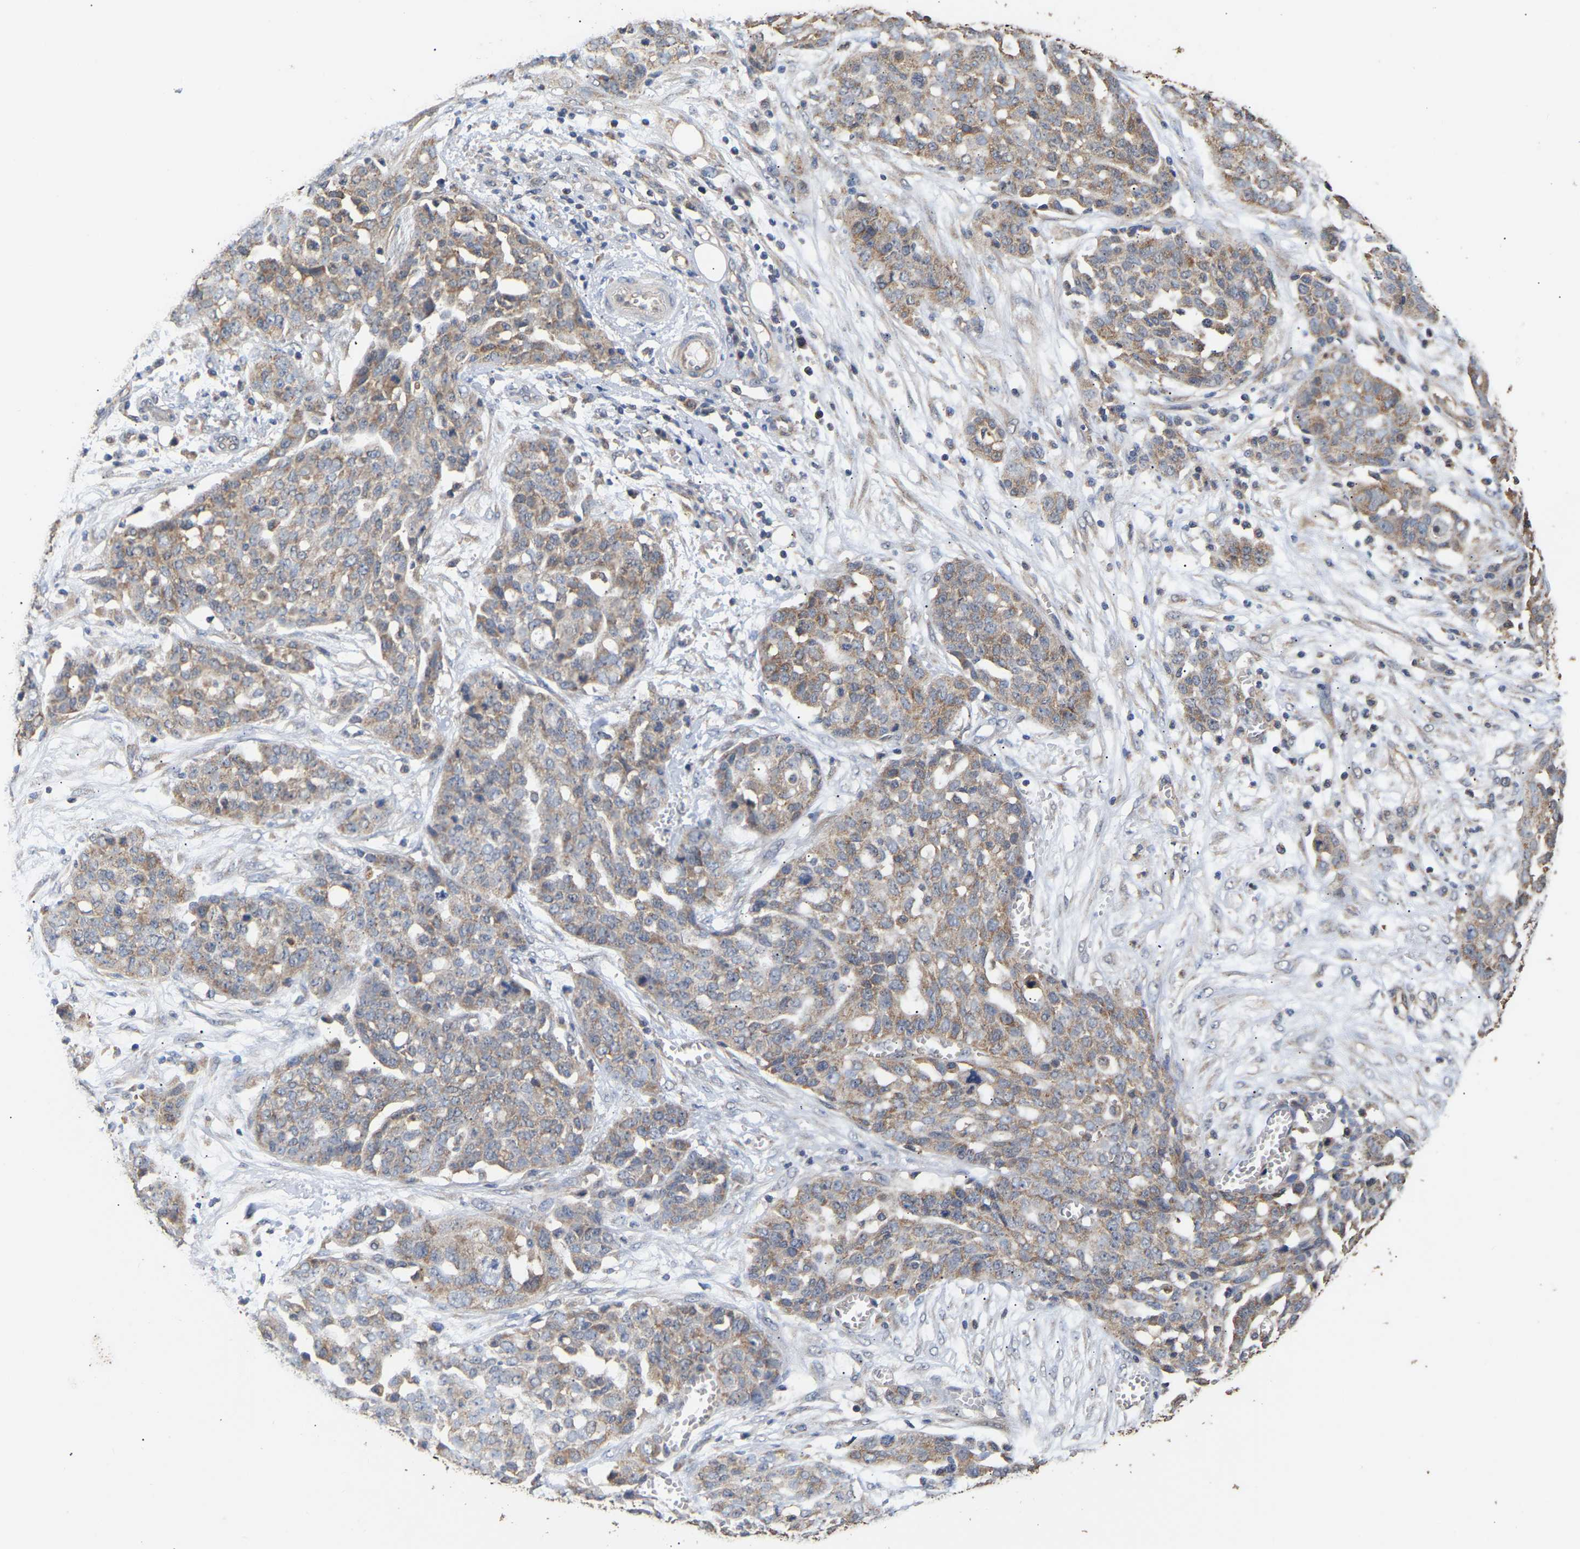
{"staining": {"intensity": "moderate", "quantity": ">75%", "location": "cytoplasmic/membranous"}, "tissue": "ovarian cancer", "cell_type": "Tumor cells", "image_type": "cancer", "snomed": [{"axis": "morphology", "description": "Cystadenocarcinoma, serous, NOS"}, {"axis": "topography", "description": "Soft tissue"}, {"axis": "topography", "description": "Ovary"}], "caption": "DAB (3,3'-diaminobenzidine) immunohistochemical staining of human ovarian serous cystadenocarcinoma demonstrates moderate cytoplasmic/membranous protein positivity in about >75% of tumor cells. Nuclei are stained in blue.", "gene": "ZNF26", "patient": {"sex": "female", "age": 57}}